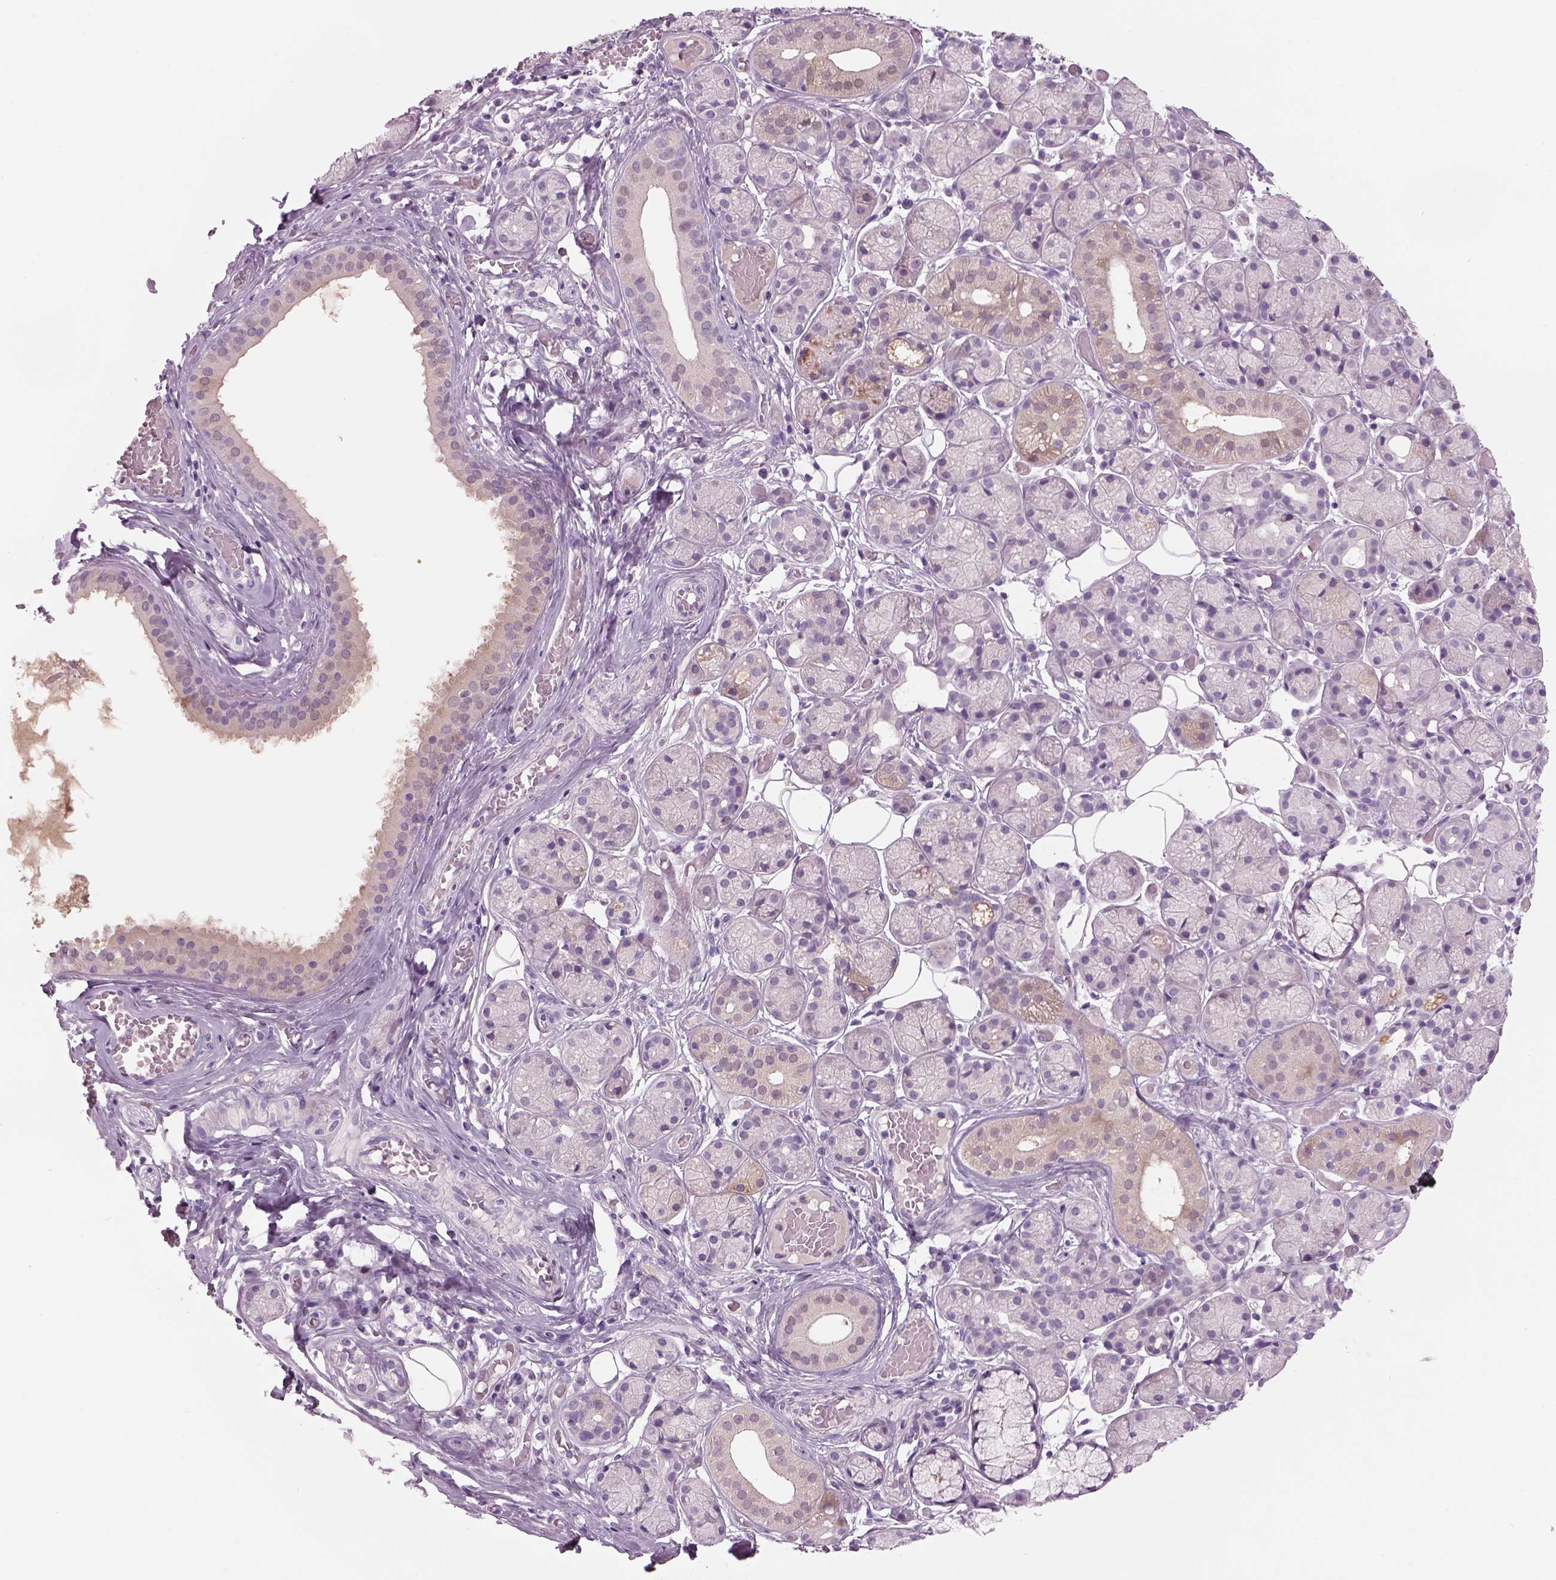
{"staining": {"intensity": "strong", "quantity": "<25%", "location": "cytoplasmic/membranous"}, "tissue": "salivary gland", "cell_type": "Glandular cells", "image_type": "normal", "snomed": [{"axis": "morphology", "description": "Normal tissue, NOS"}, {"axis": "topography", "description": "Salivary gland"}, {"axis": "topography", "description": "Peripheral nerve tissue"}], "caption": "Normal salivary gland shows strong cytoplasmic/membranous positivity in approximately <25% of glandular cells, visualized by immunohistochemistry.", "gene": "MDH1B", "patient": {"sex": "male", "age": 71}}